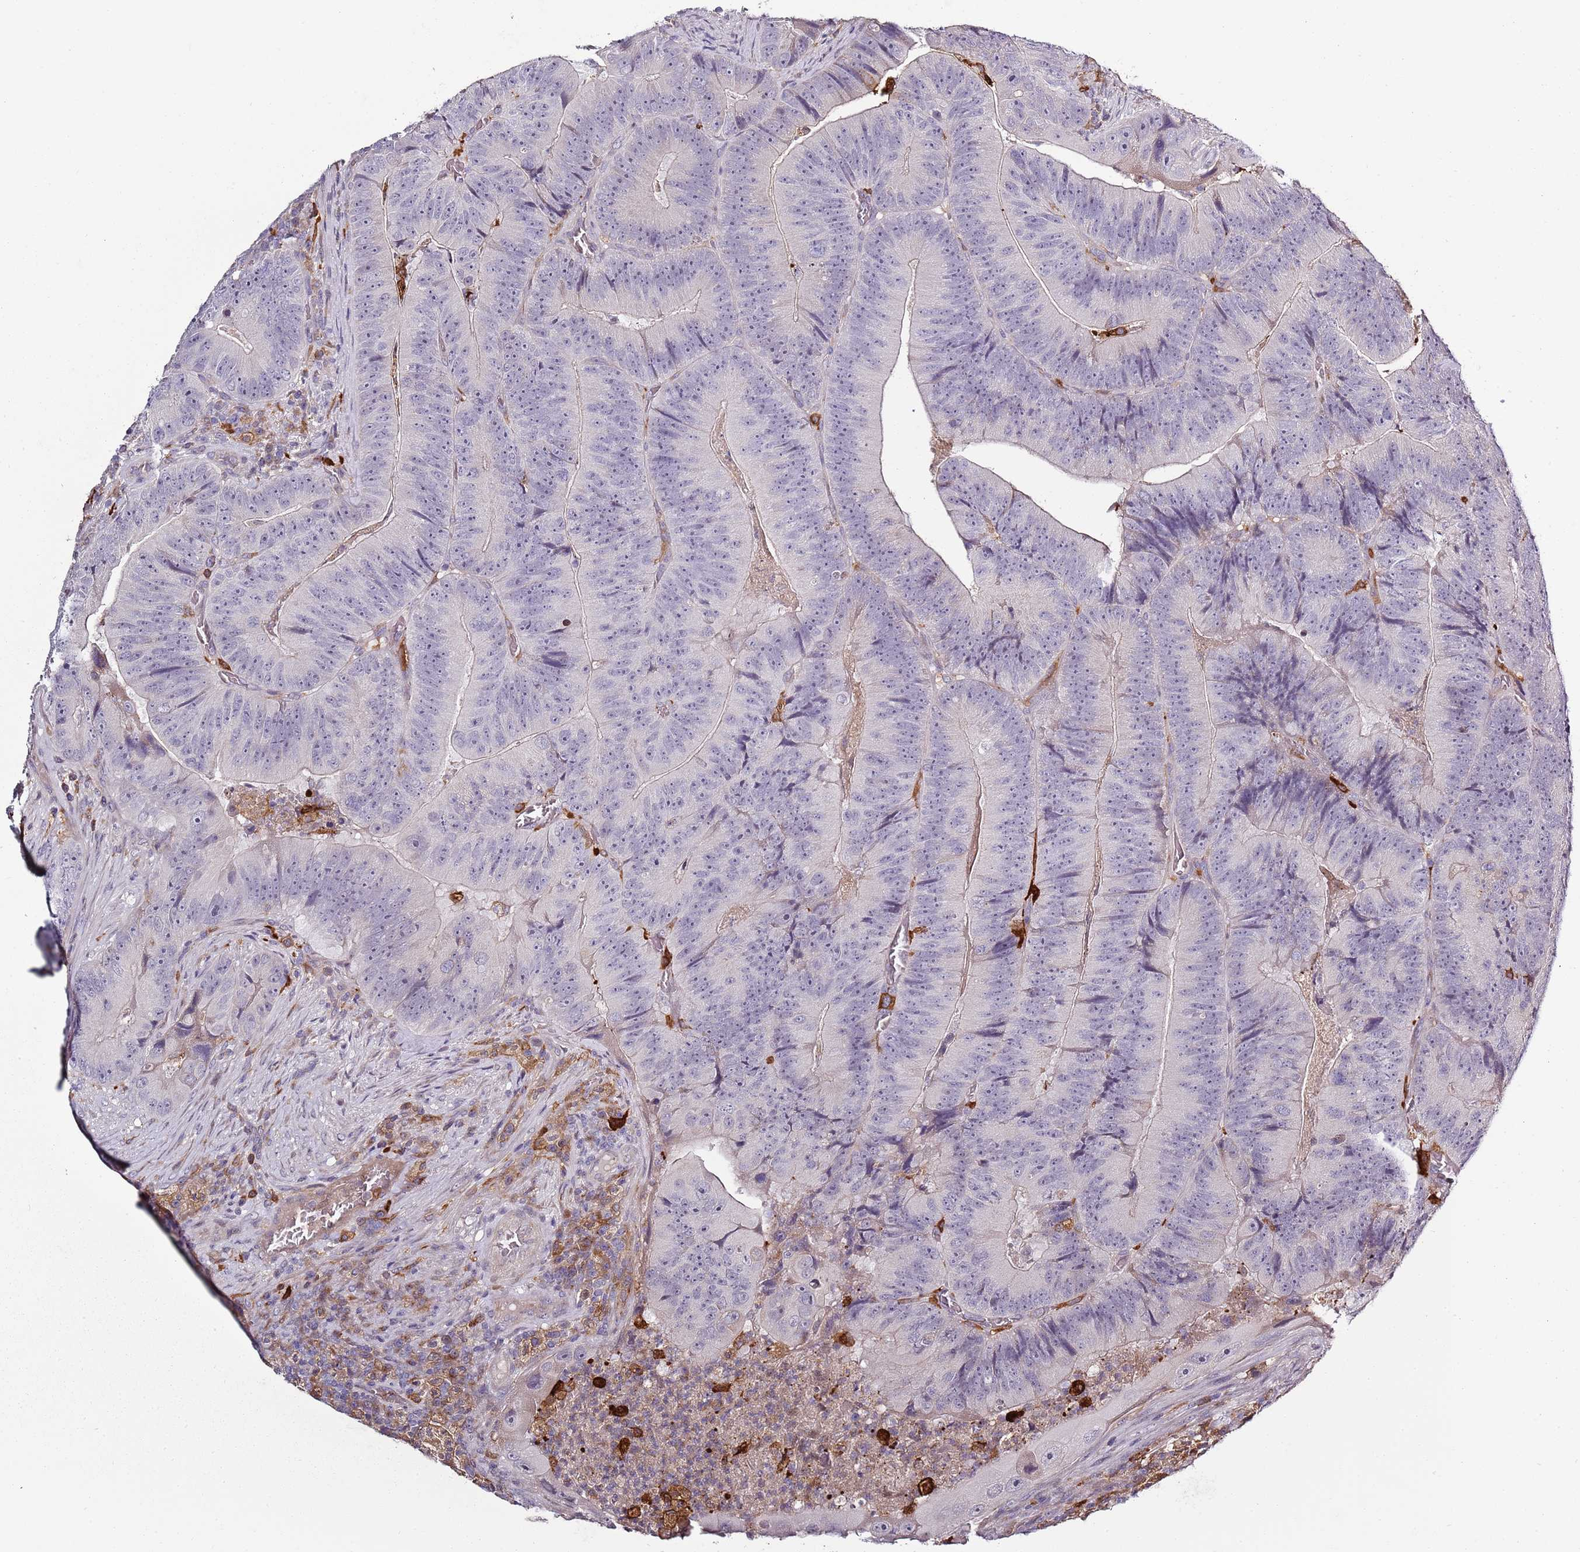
{"staining": {"intensity": "negative", "quantity": "none", "location": "none"}, "tissue": "colorectal cancer", "cell_type": "Tumor cells", "image_type": "cancer", "snomed": [{"axis": "morphology", "description": "Adenocarcinoma, NOS"}, {"axis": "topography", "description": "Colon"}], "caption": "The micrograph exhibits no staining of tumor cells in colorectal adenocarcinoma. (Immunohistochemistry (ihc), brightfield microscopy, high magnification).", "gene": "CC2D2B", "patient": {"sex": "female", "age": 86}}